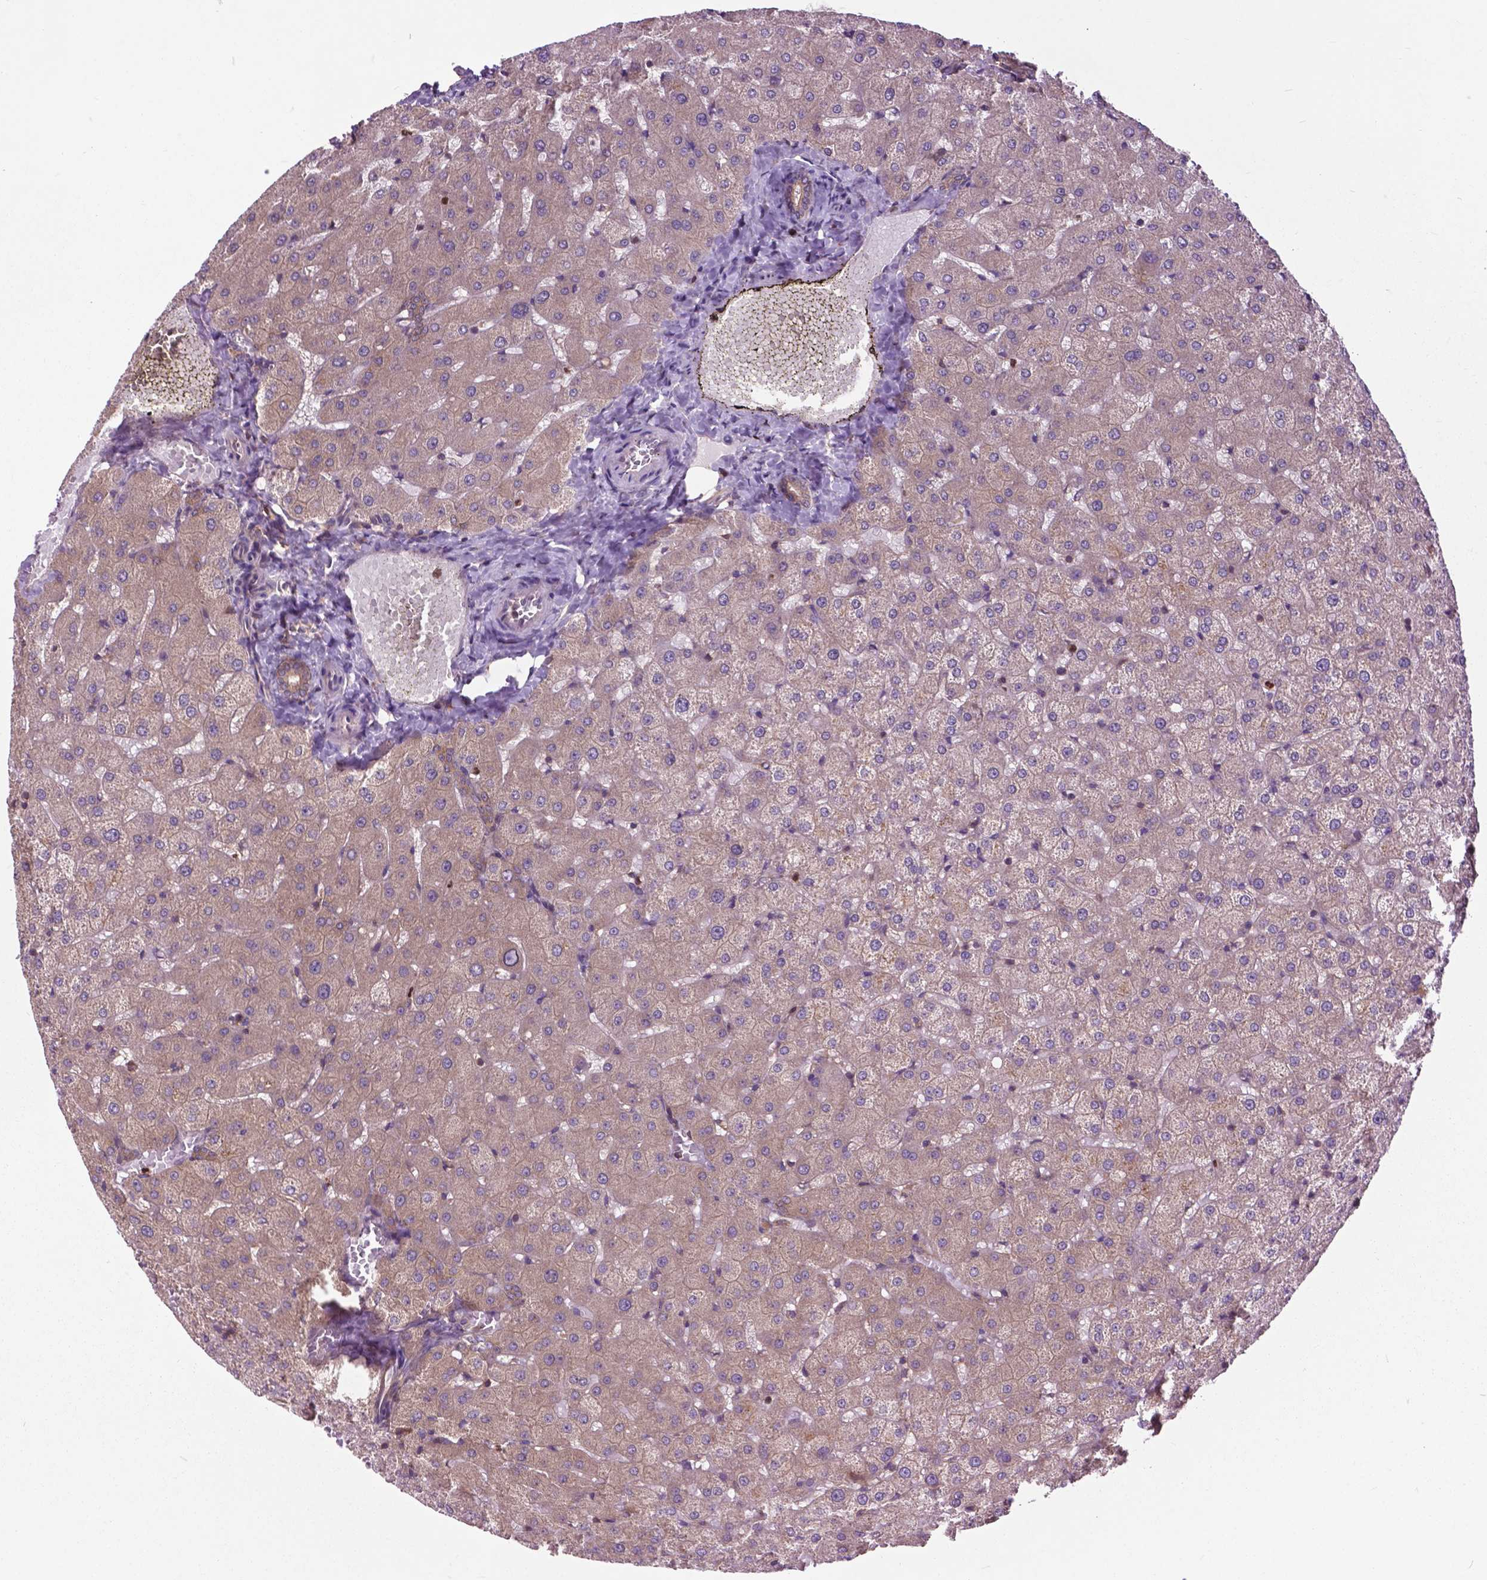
{"staining": {"intensity": "moderate", "quantity": ">75%", "location": "cytoplasmic/membranous"}, "tissue": "liver", "cell_type": "Cholangiocytes", "image_type": "normal", "snomed": [{"axis": "morphology", "description": "Normal tissue, NOS"}, {"axis": "topography", "description": "Liver"}], "caption": "Moderate cytoplasmic/membranous protein expression is seen in approximately >75% of cholangiocytes in liver. The protein of interest is stained brown, and the nuclei are stained in blue (DAB (3,3'-diaminobenzidine) IHC with brightfield microscopy, high magnification).", "gene": "ARAF", "patient": {"sex": "female", "age": 50}}